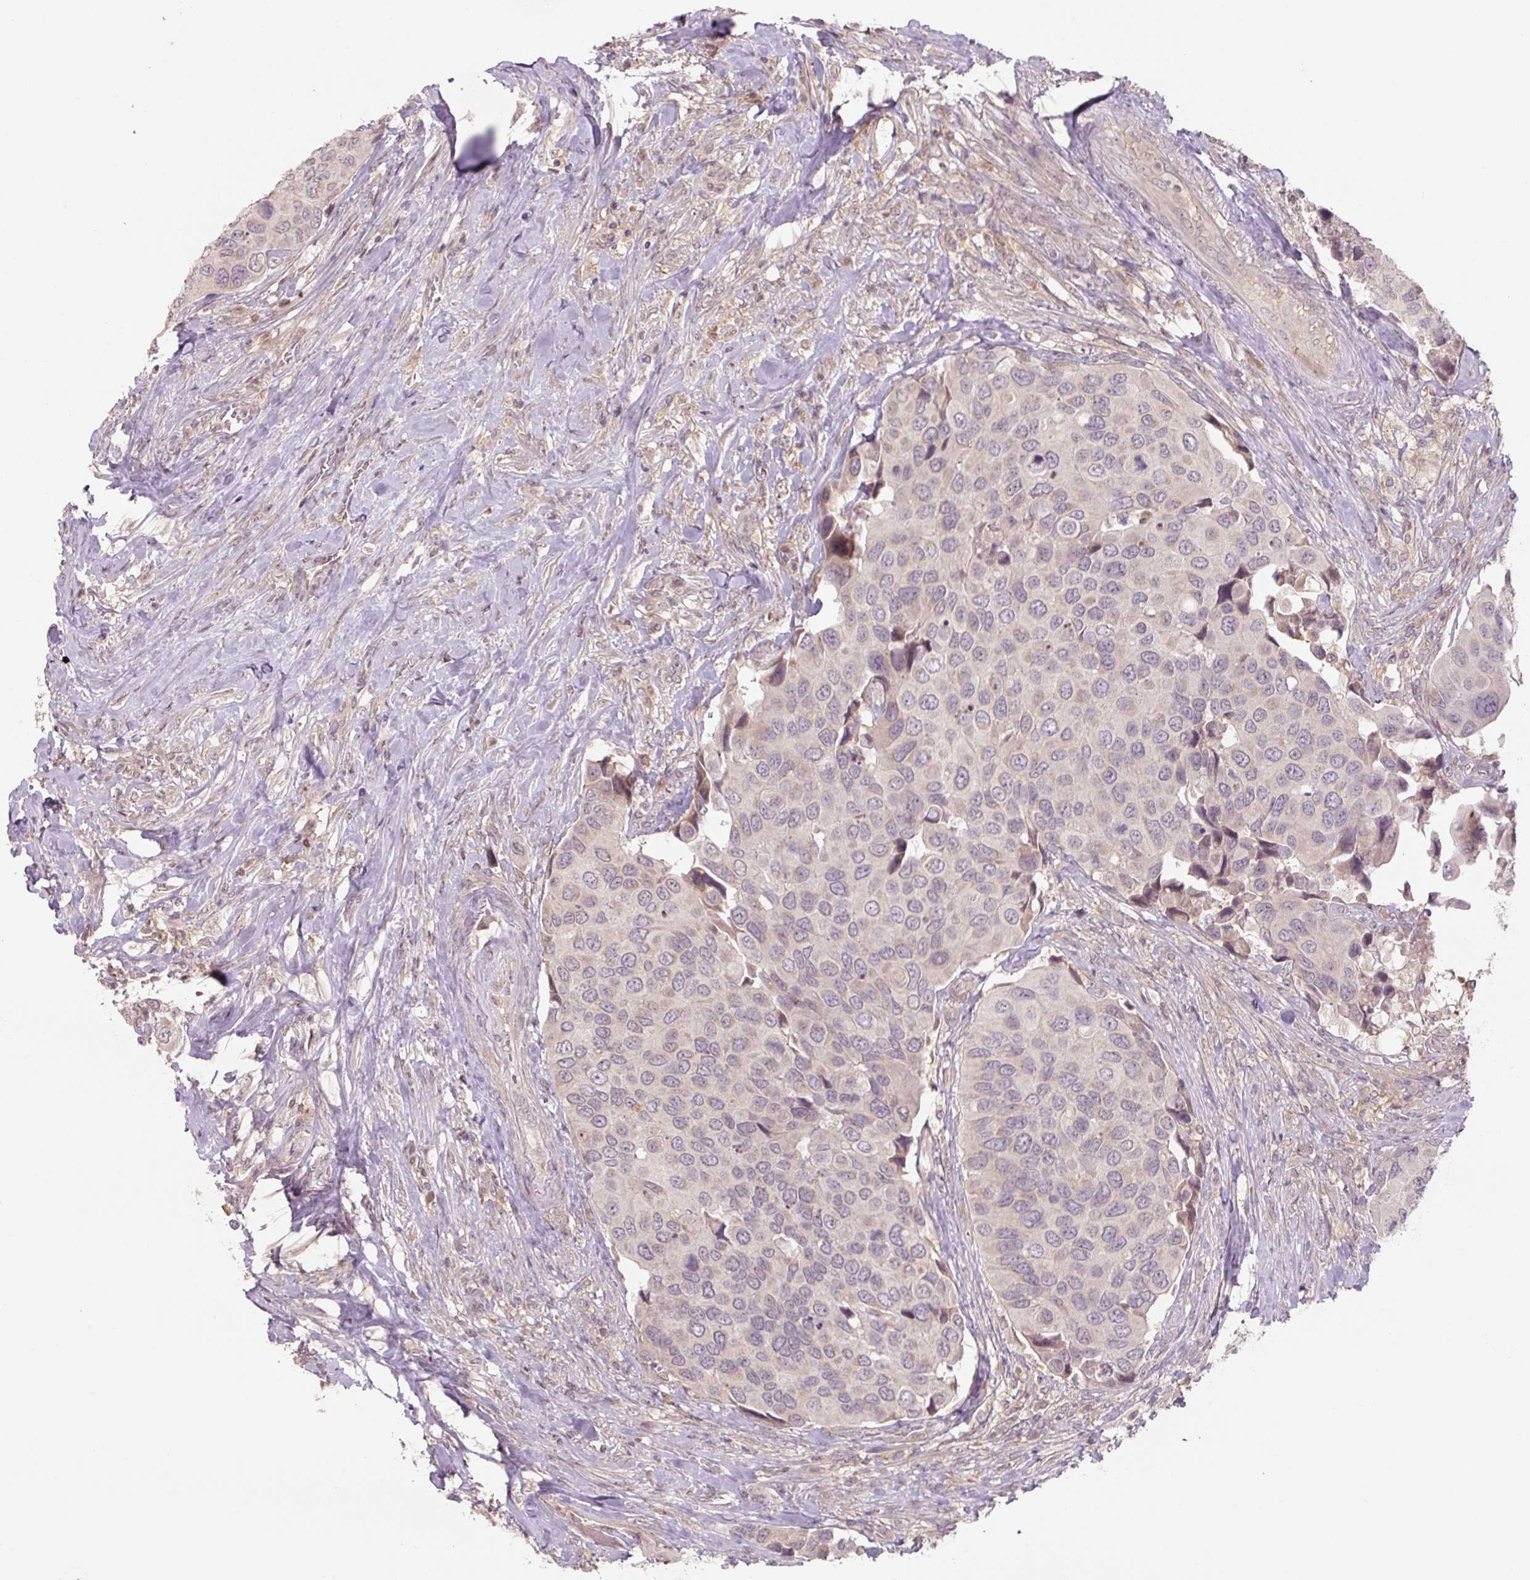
{"staining": {"intensity": "negative", "quantity": "none", "location": "none"}, "tissue": "urothelial cancer", "cell_type": "Tumor cells", "image_type": "cancer", "snomed": [{"axis": "morphology", "description": "Urothelial carcinoma, High grade"}, {"axis": "topography", "description": "Urinary bladder"}], "caption": "This is a photomicrograph of immunohistochemistry staining of urothelial cancer, which shows no staining in tumor cells.", "gene": "C2orf73", "patient": {"sex": "male", "age": 74}}